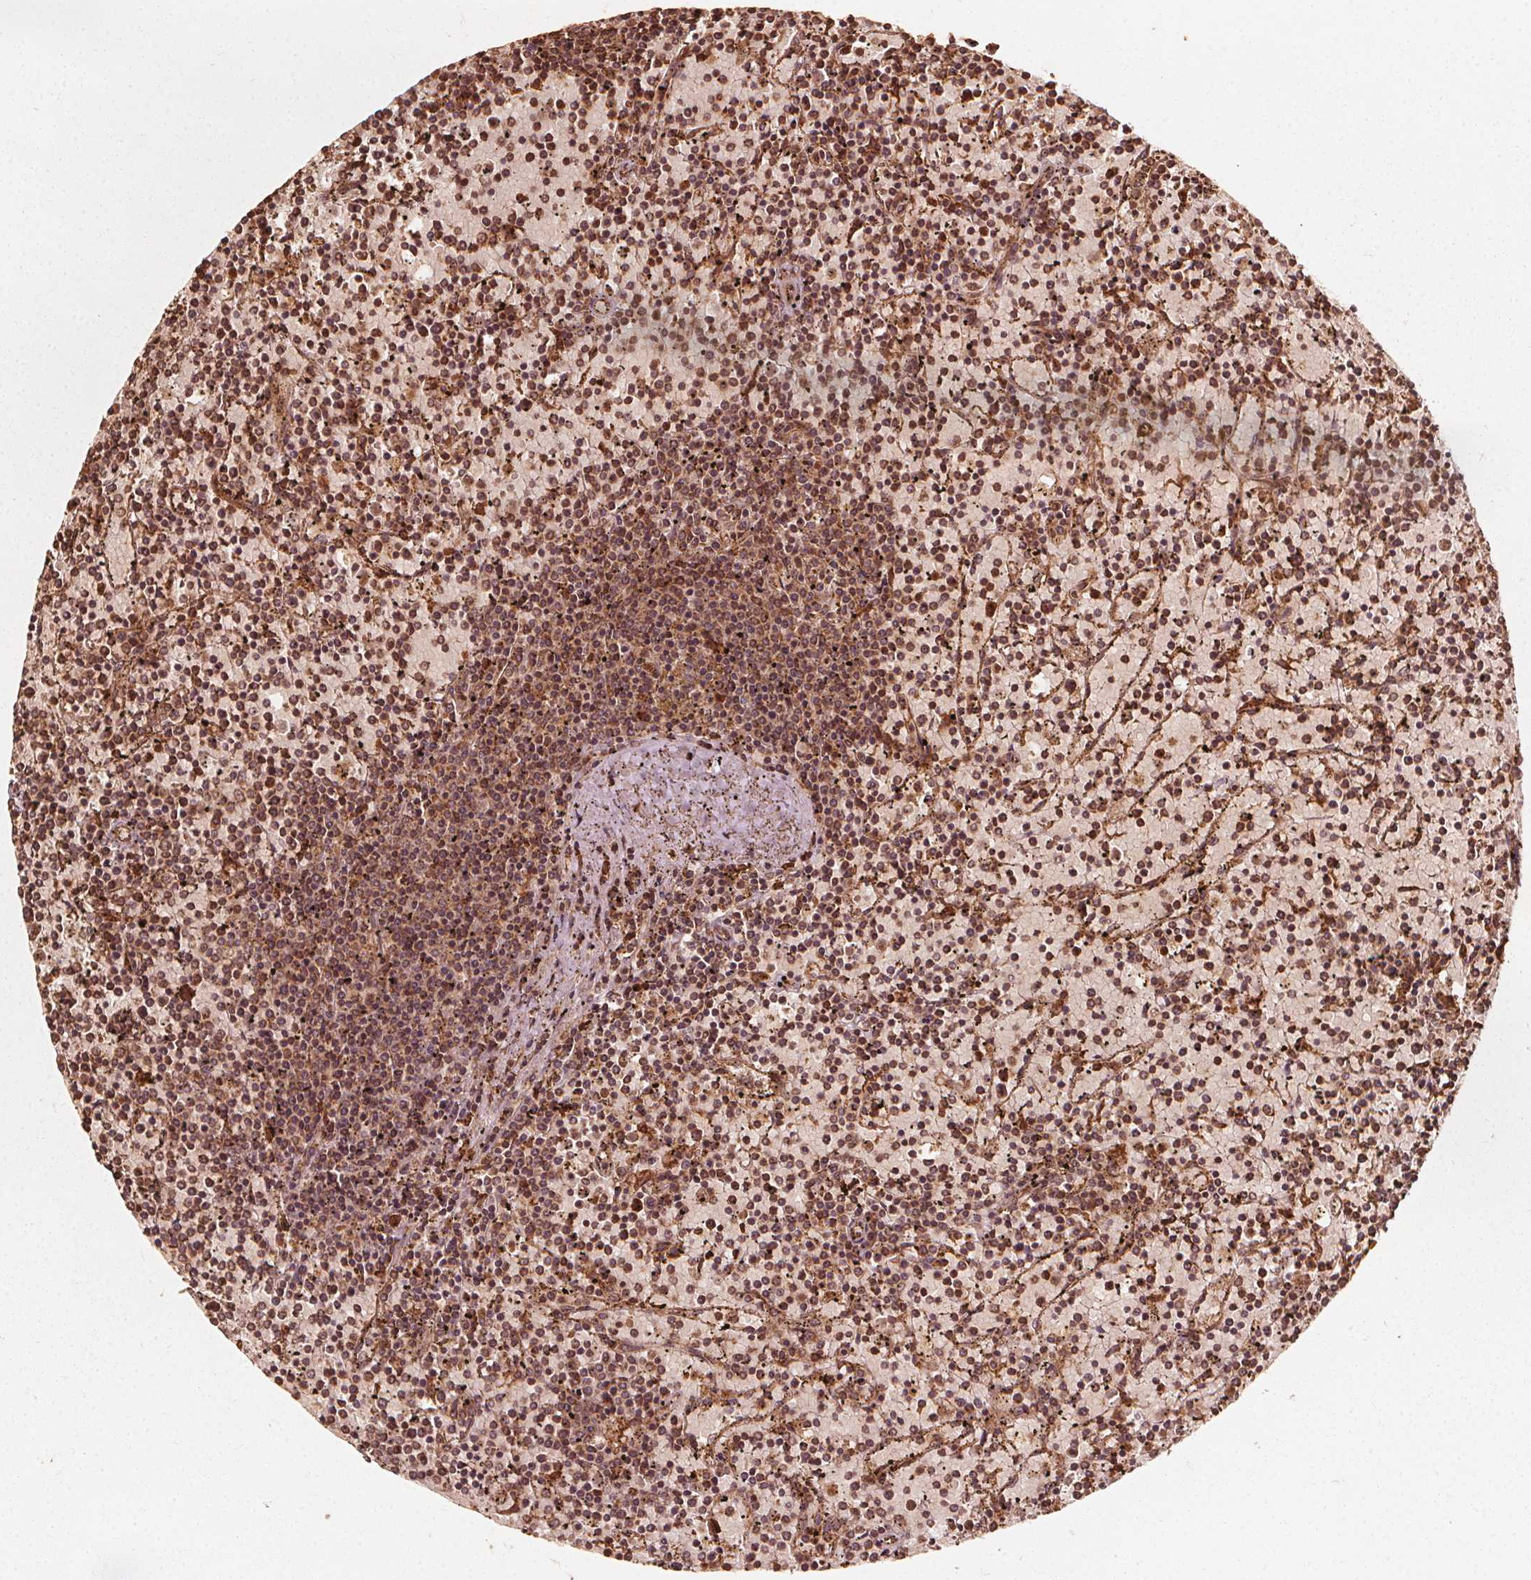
{"staining": {"intensity": "moderate", "quantity": ">75%", "location": "cytoplasmic/membranous,nuclear"}, "tissue": "lymphoma", "cell_type": "Tumor cells", "image_type": "cancer", "snomed": [{"axis": "morphology", "description": "Malignant lymphoma, non-Hodgkin's type, Low grade"}, {"axis": "topography", "description": "Spleen"}], "caption": "IHC photomicrograph of human lymphoma stained for a protein (brown), which exhibits medium levels of moderate cytoplasmic/membranous and nuclear expression in approximately >75% of tumor cells.", "gene": "NPC1", "patient": {"sex": "female", "age": 77}}